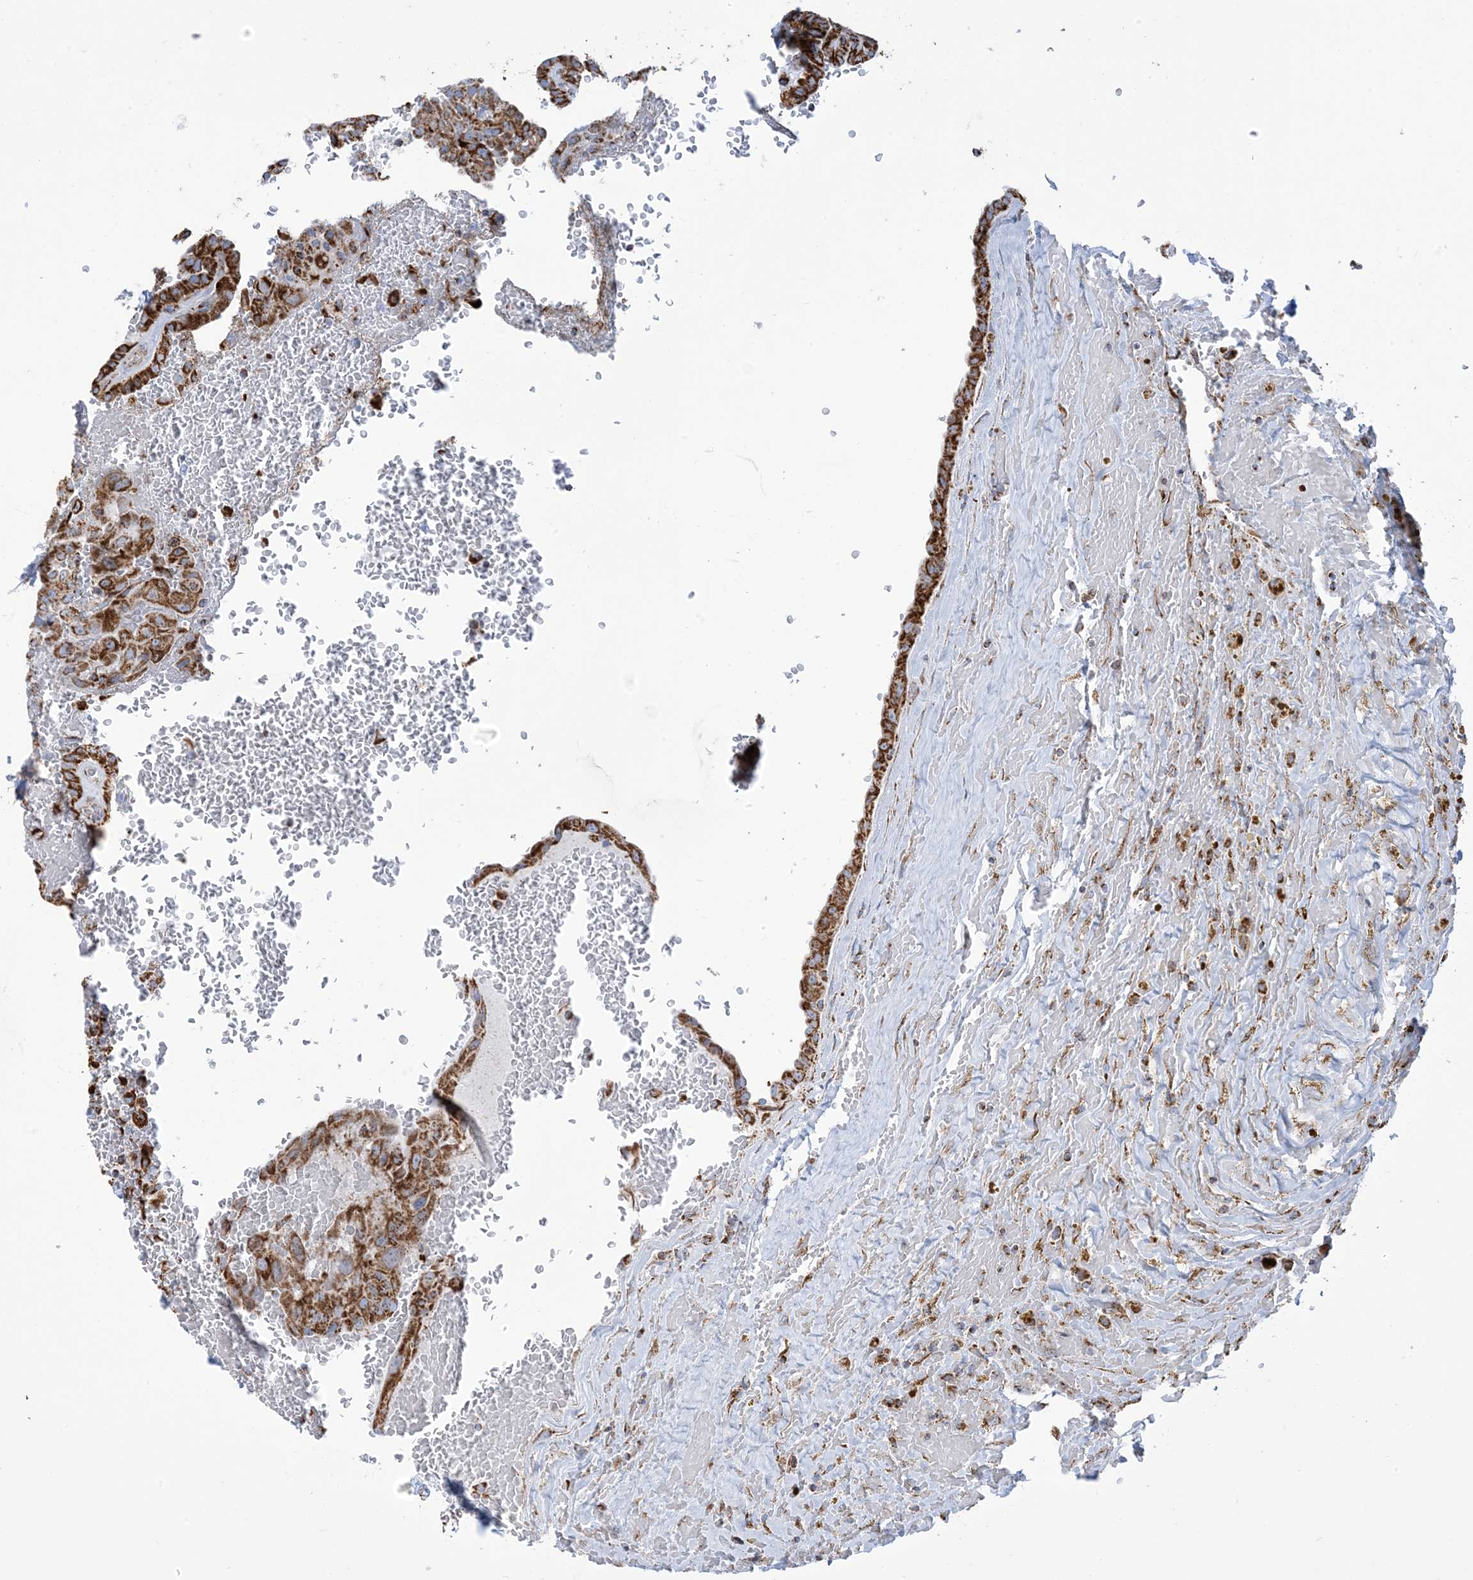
{"staining": {"intensity": "strong", "quantity": ">75%", "location": "cytoplasmic/membranous"}, "tissue": "thyroid cancer", "cell_type": "Tumor cells", "image_type": "cancer", "snomed": [{"axis": "morphology", "description": "Papillary adenocarcinoma, NOS"}, {"axis": "topography", "description": "Thyroid gland"}], "caption": "Papillary adenocarcinoma (thyroid) was stained to show a protein in brown. There is high levels of strong cytoplasmic/membranous expression in about >75% of tumor cells.", "gene": "SAMM50", "patient": {"sex": "male", "age": 77}}